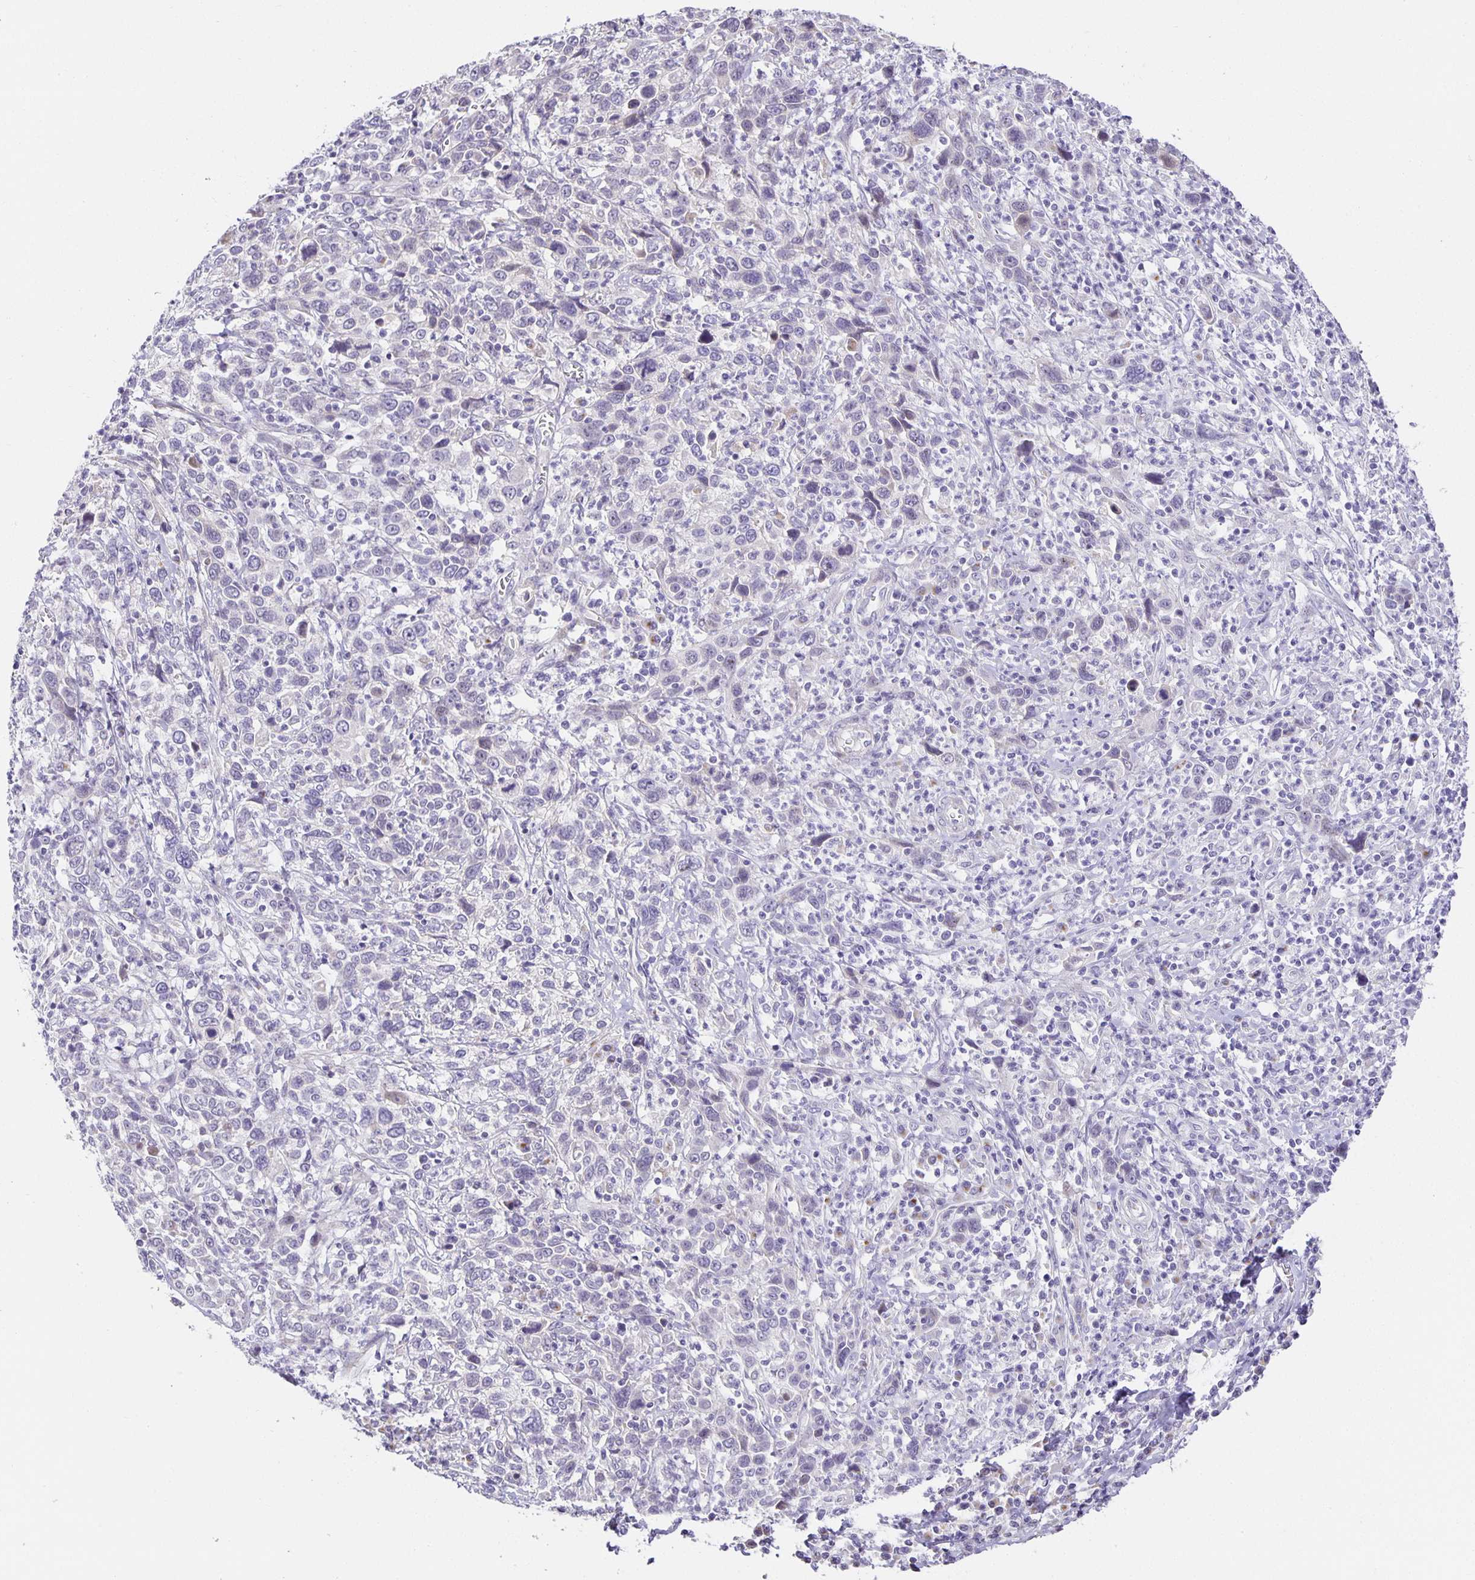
{"staining": {"intensity": "negative", "quantity": "none", "location": "none"}, "tissue": "cervical cancer", "cell_type": "Tumor cells", "image_type": "cancer", "snomed": [{"axis": "morphology", "description": "Squamous cell carcinoma, NOS"}, {"axis": "topography", "description": "Cervix"}], "caption": "Cervical squamous cell carcinoma stained for a protein using IHC displays no staining tumor cells.", "gene": "TJP3", "patient": {"sex": "female", "age": 46}}